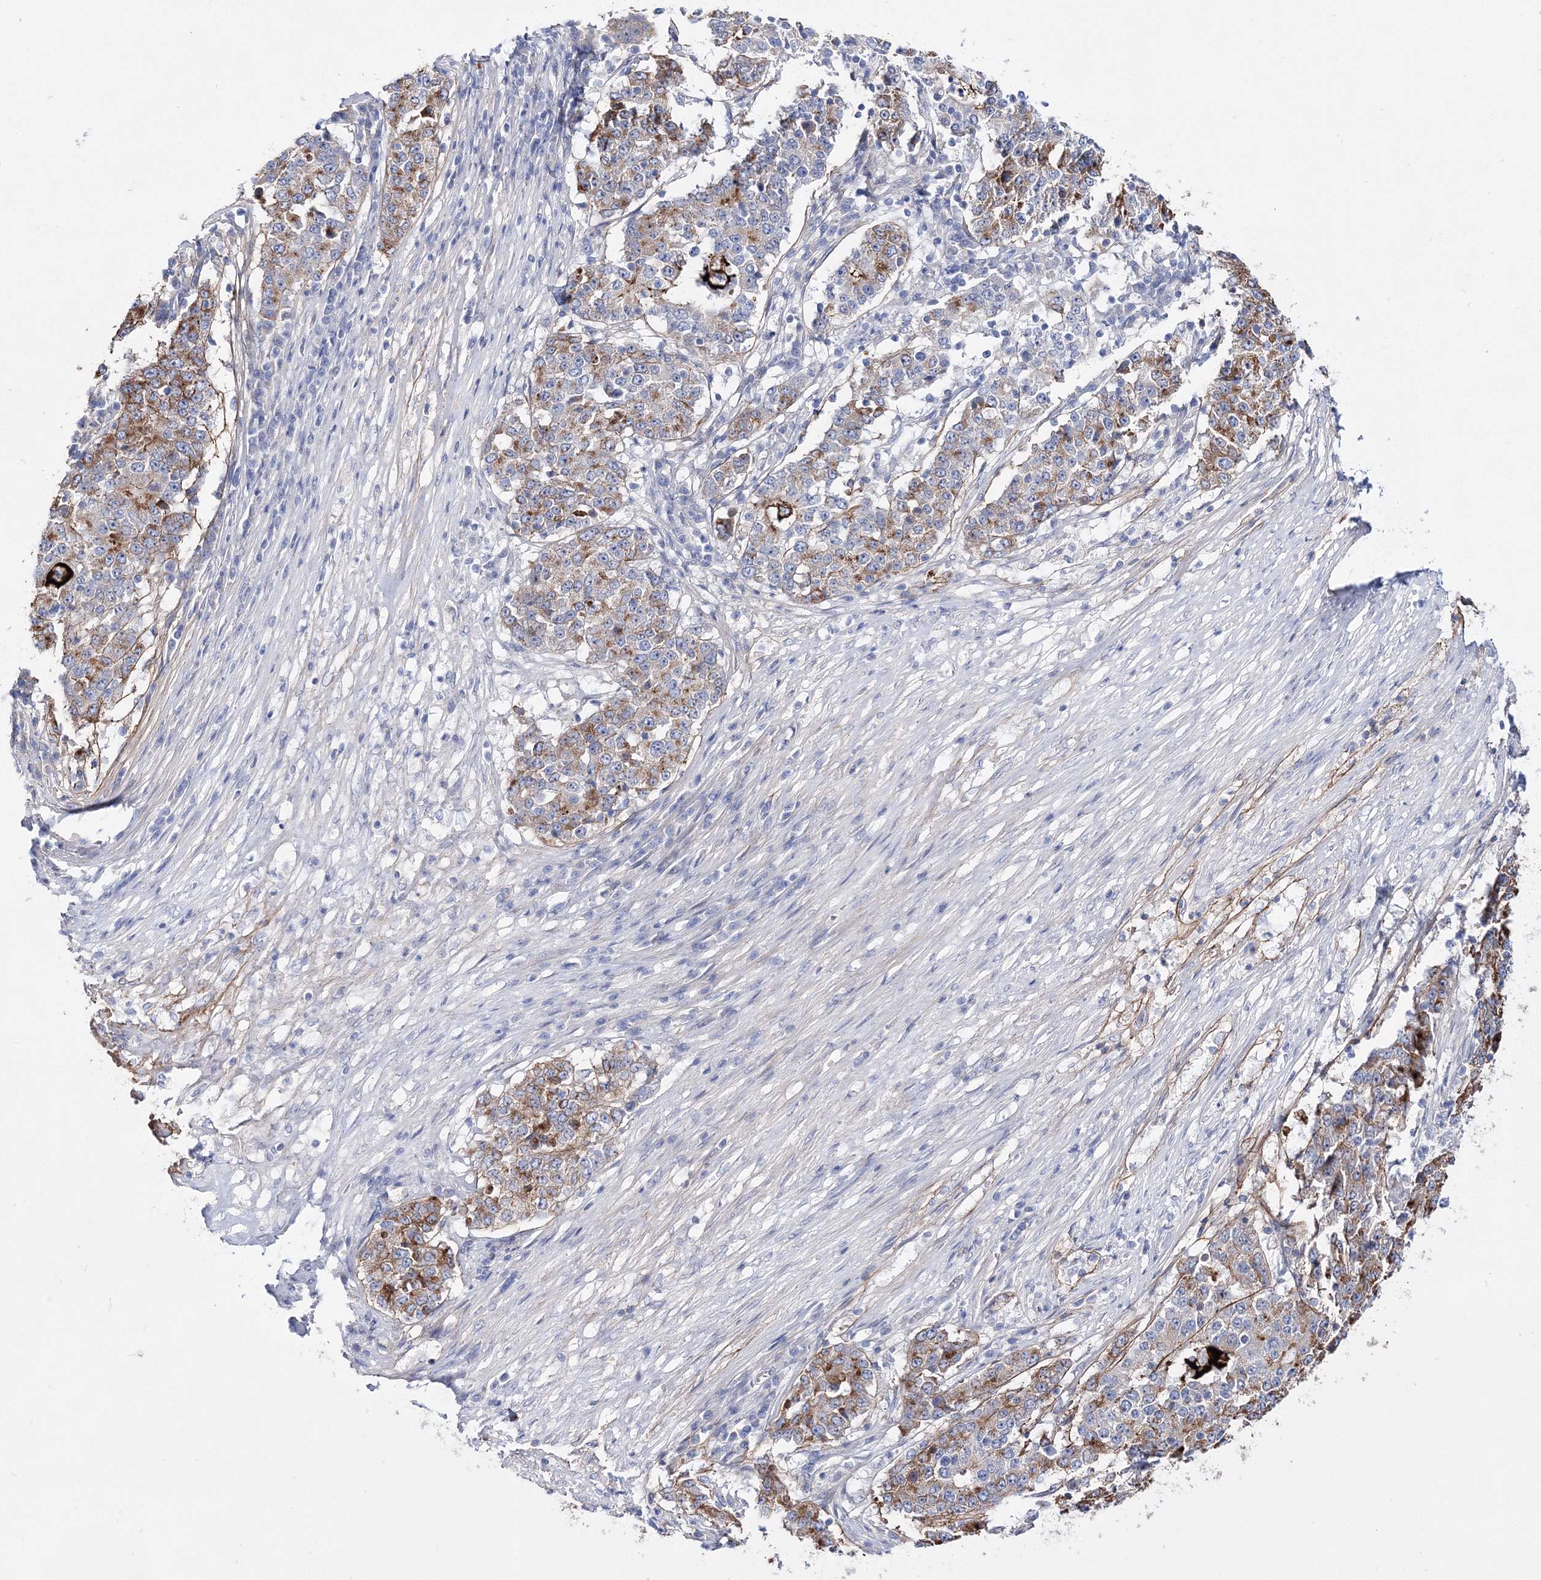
{"staining": {"intensity": "moderate", "quantity": ">75%", "location": "cytoplasmic/membranous"}, "tissue": "stomach cancer", "cell_type": "Tumor cells", "image_type": "cancer", "snomed": [{"axis": "morphology", "description": "Adenocarcinoma, NOS"}, {"axis": "topography", "description": "Stomach"}], "caption": "This image reveals stomach cancer (adenocarcinoma) stained with immunohistochemistry to label a protein in brown. The cytoplasmic/membranous of tumor cells show moderate positivity for the protein. Nuclei are counter-stained blue.", "gene": "ARHGAP32", "patient": {"sex": "male", "age": 59}}